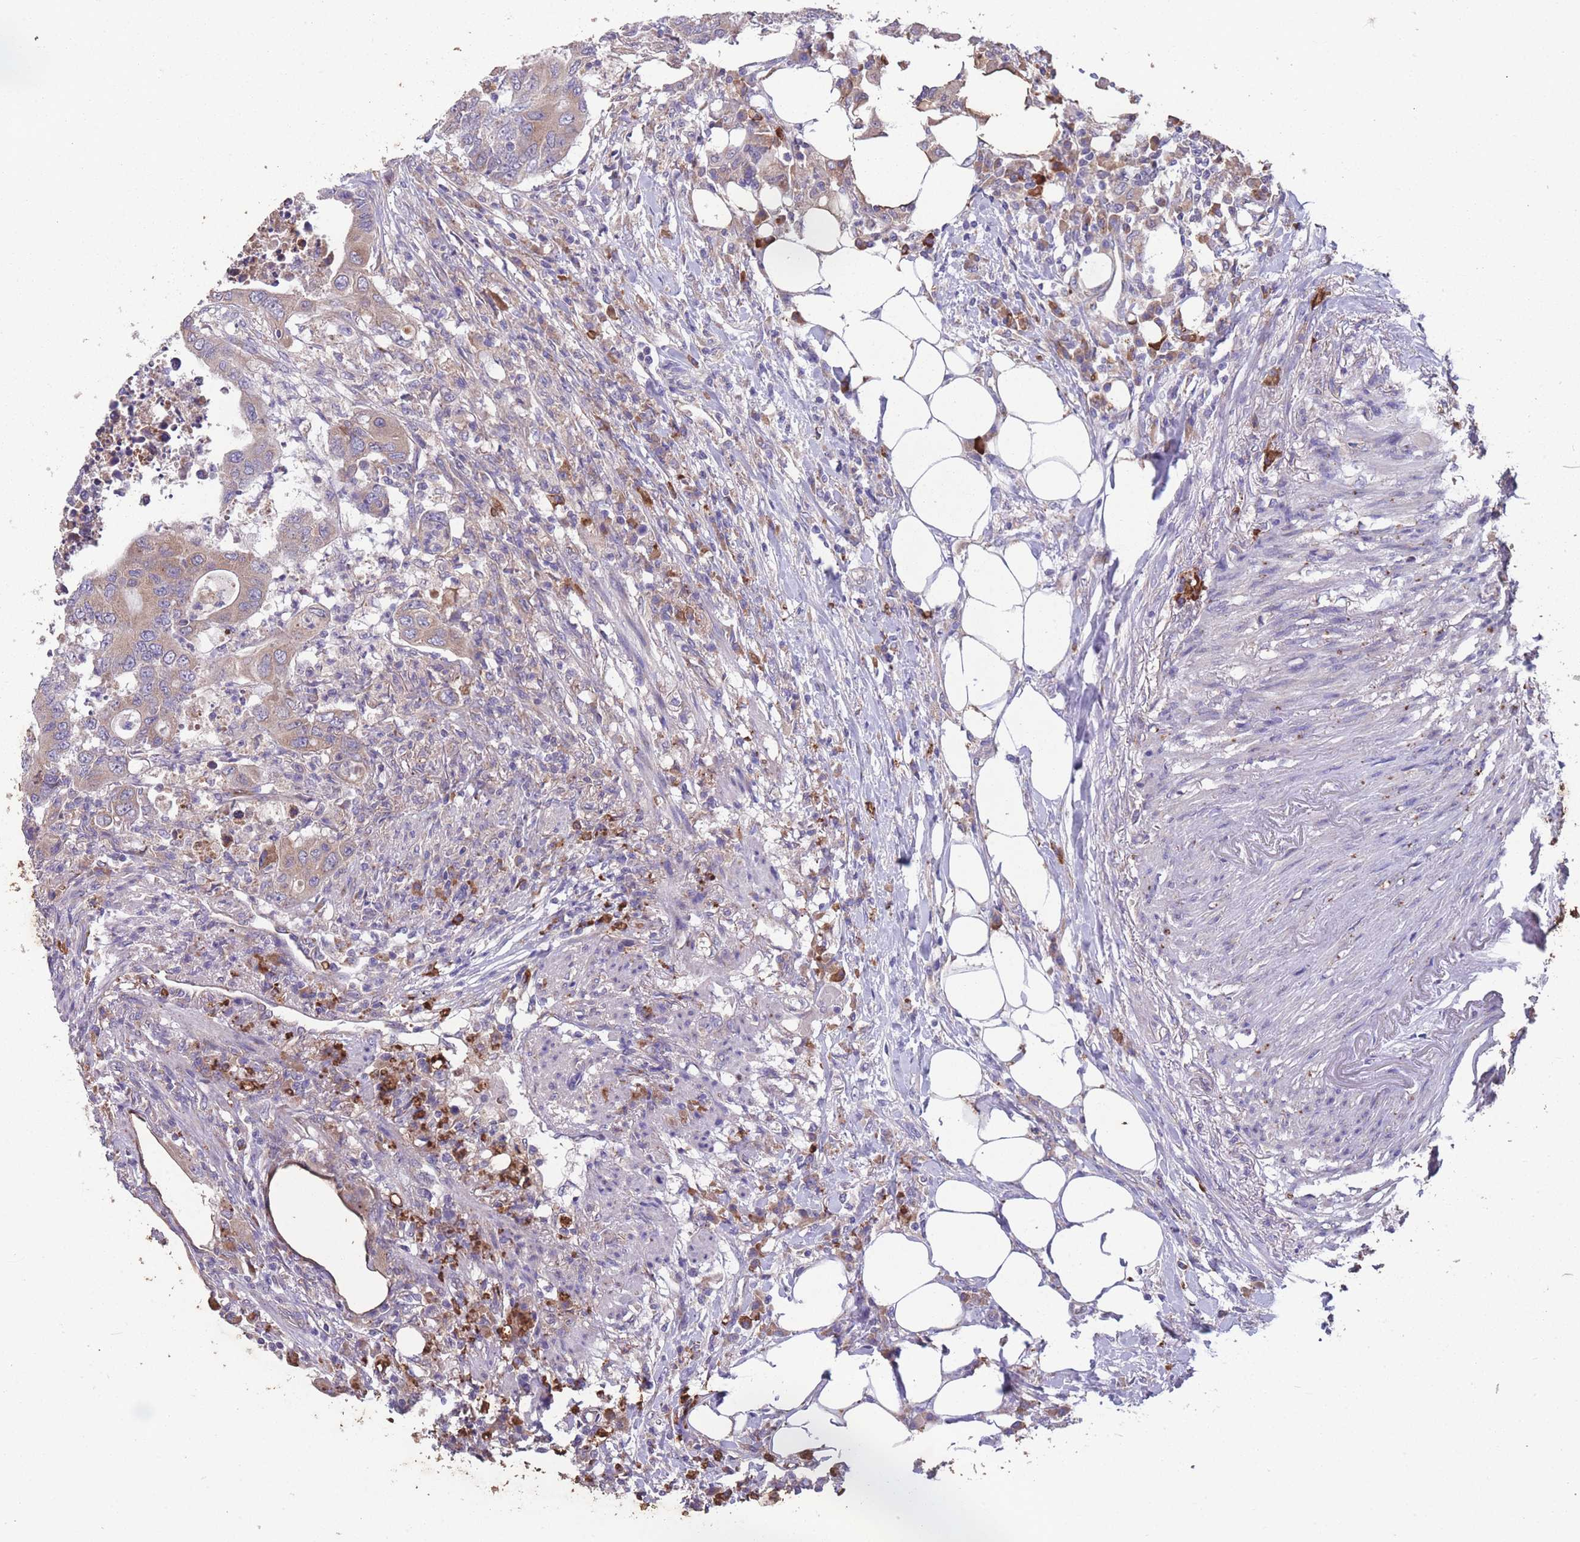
{"staining": {"intensity": "moderate", "quantity": ">75%", "location": "cytoplasmic/membranous"}, "tissue": "colorectal cancer", "cell_type": "Tumor cells", "image_type": "cancer", "snomed": [{"axis": "morphology", "description": "Adenocarcinoma, NOS"}, {"axis": "topography", "description": "Colon"}], "caption": "This photomicrograph reveals IHC staining of human colorectal cancer (adenocarcinoma), with medium moderate cytoplasmic/membranous positivity in approximately >75% of tumor cells.", "gene": "STIM2", "patient": {"sex": "male", "age": 71}}